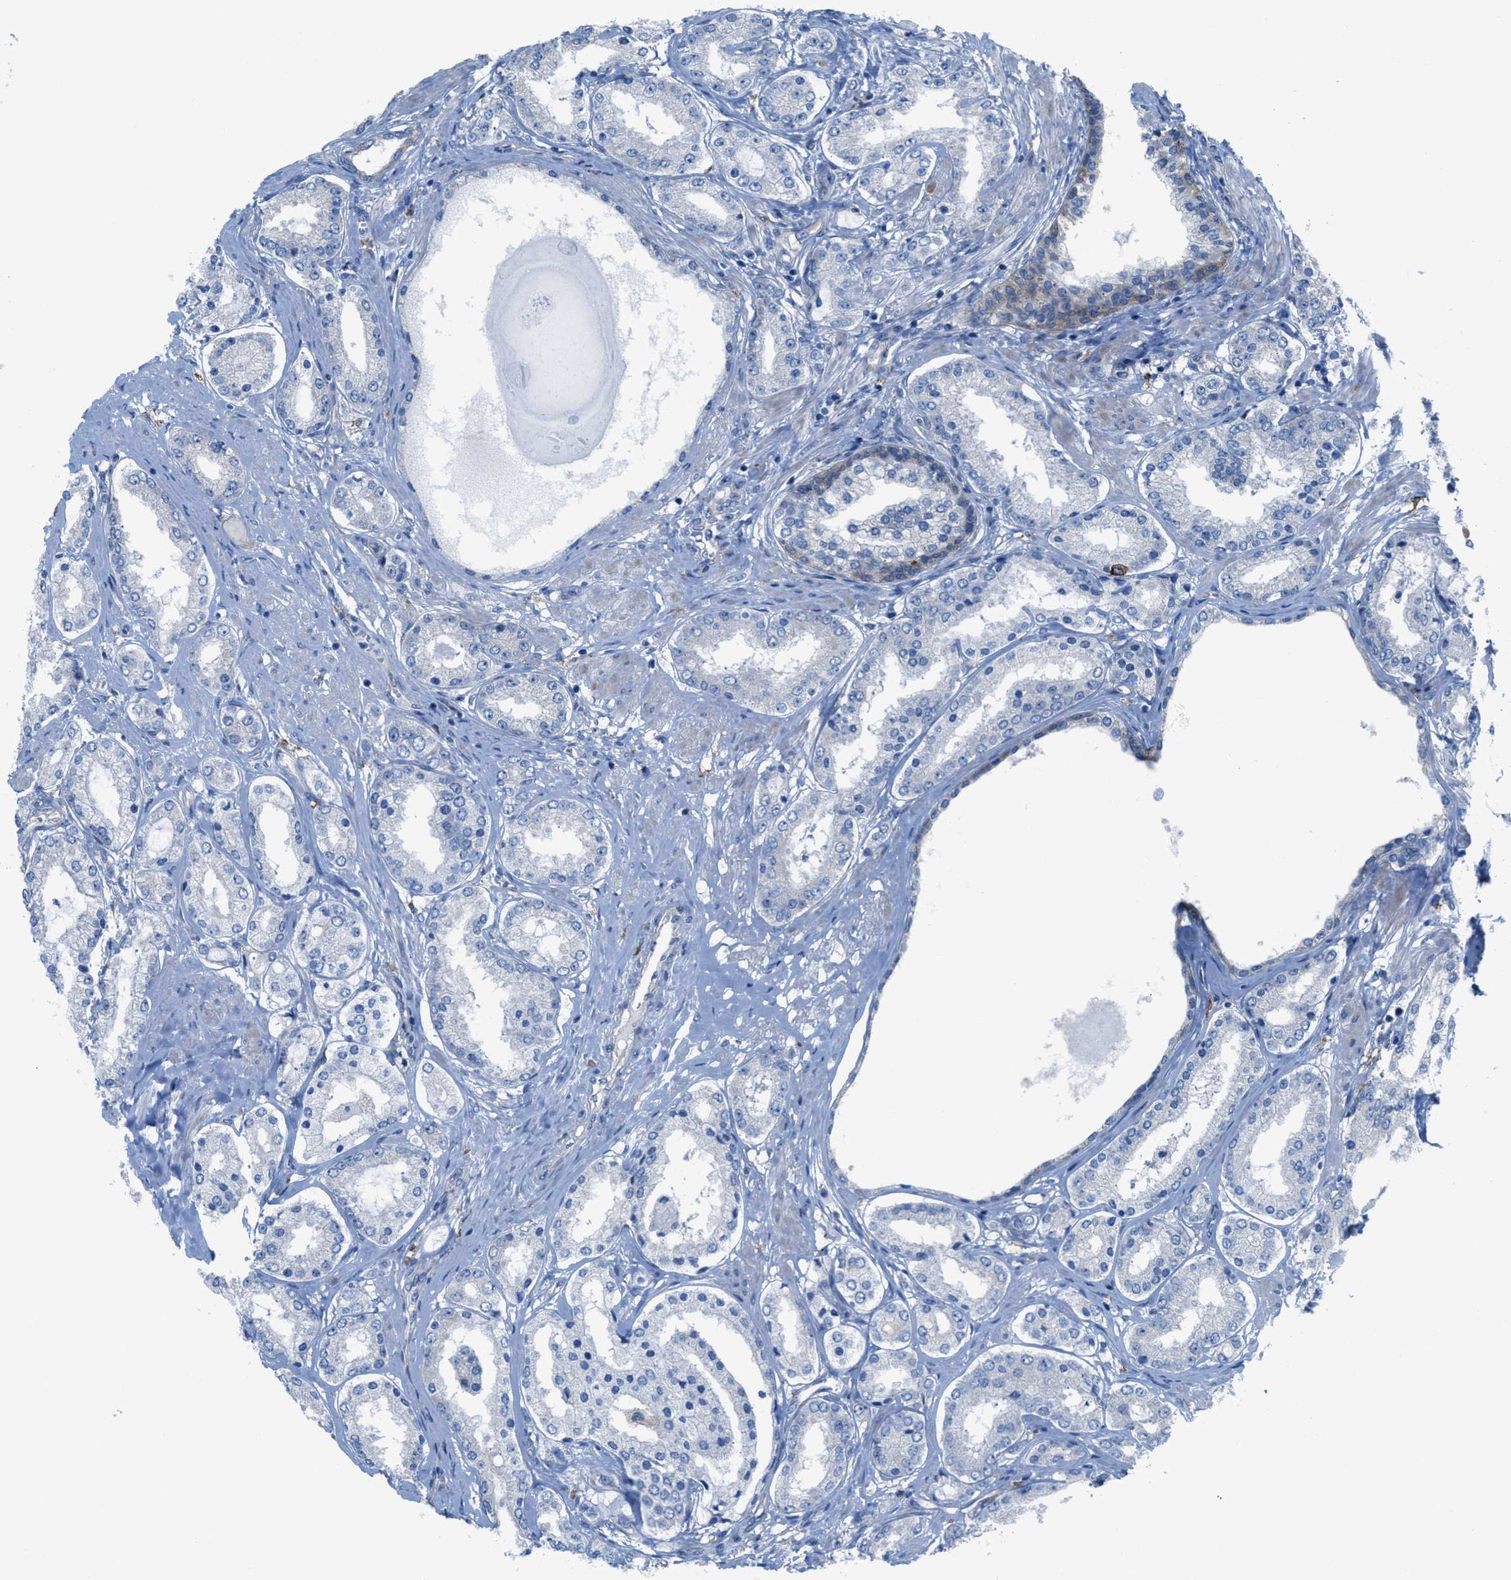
{"staining": {"intensity": "negative", "quantity": "none", "location": "none"}, "tissue": "prostate cancer", "cell_type": "Tumor cells", "image_type": "cancer", "snomed": [{"axis": "morphology", "description": "Adenocarcinoma, Low grade"}, {"axis": "topography", "description": "Prostate"}], "caption": "The image exhibits no significant staining in tumor cells of prostate adenocarcinoma (low-grade).", "gene": "EGFR", "patient": {"sex": "male", "age": 63}}